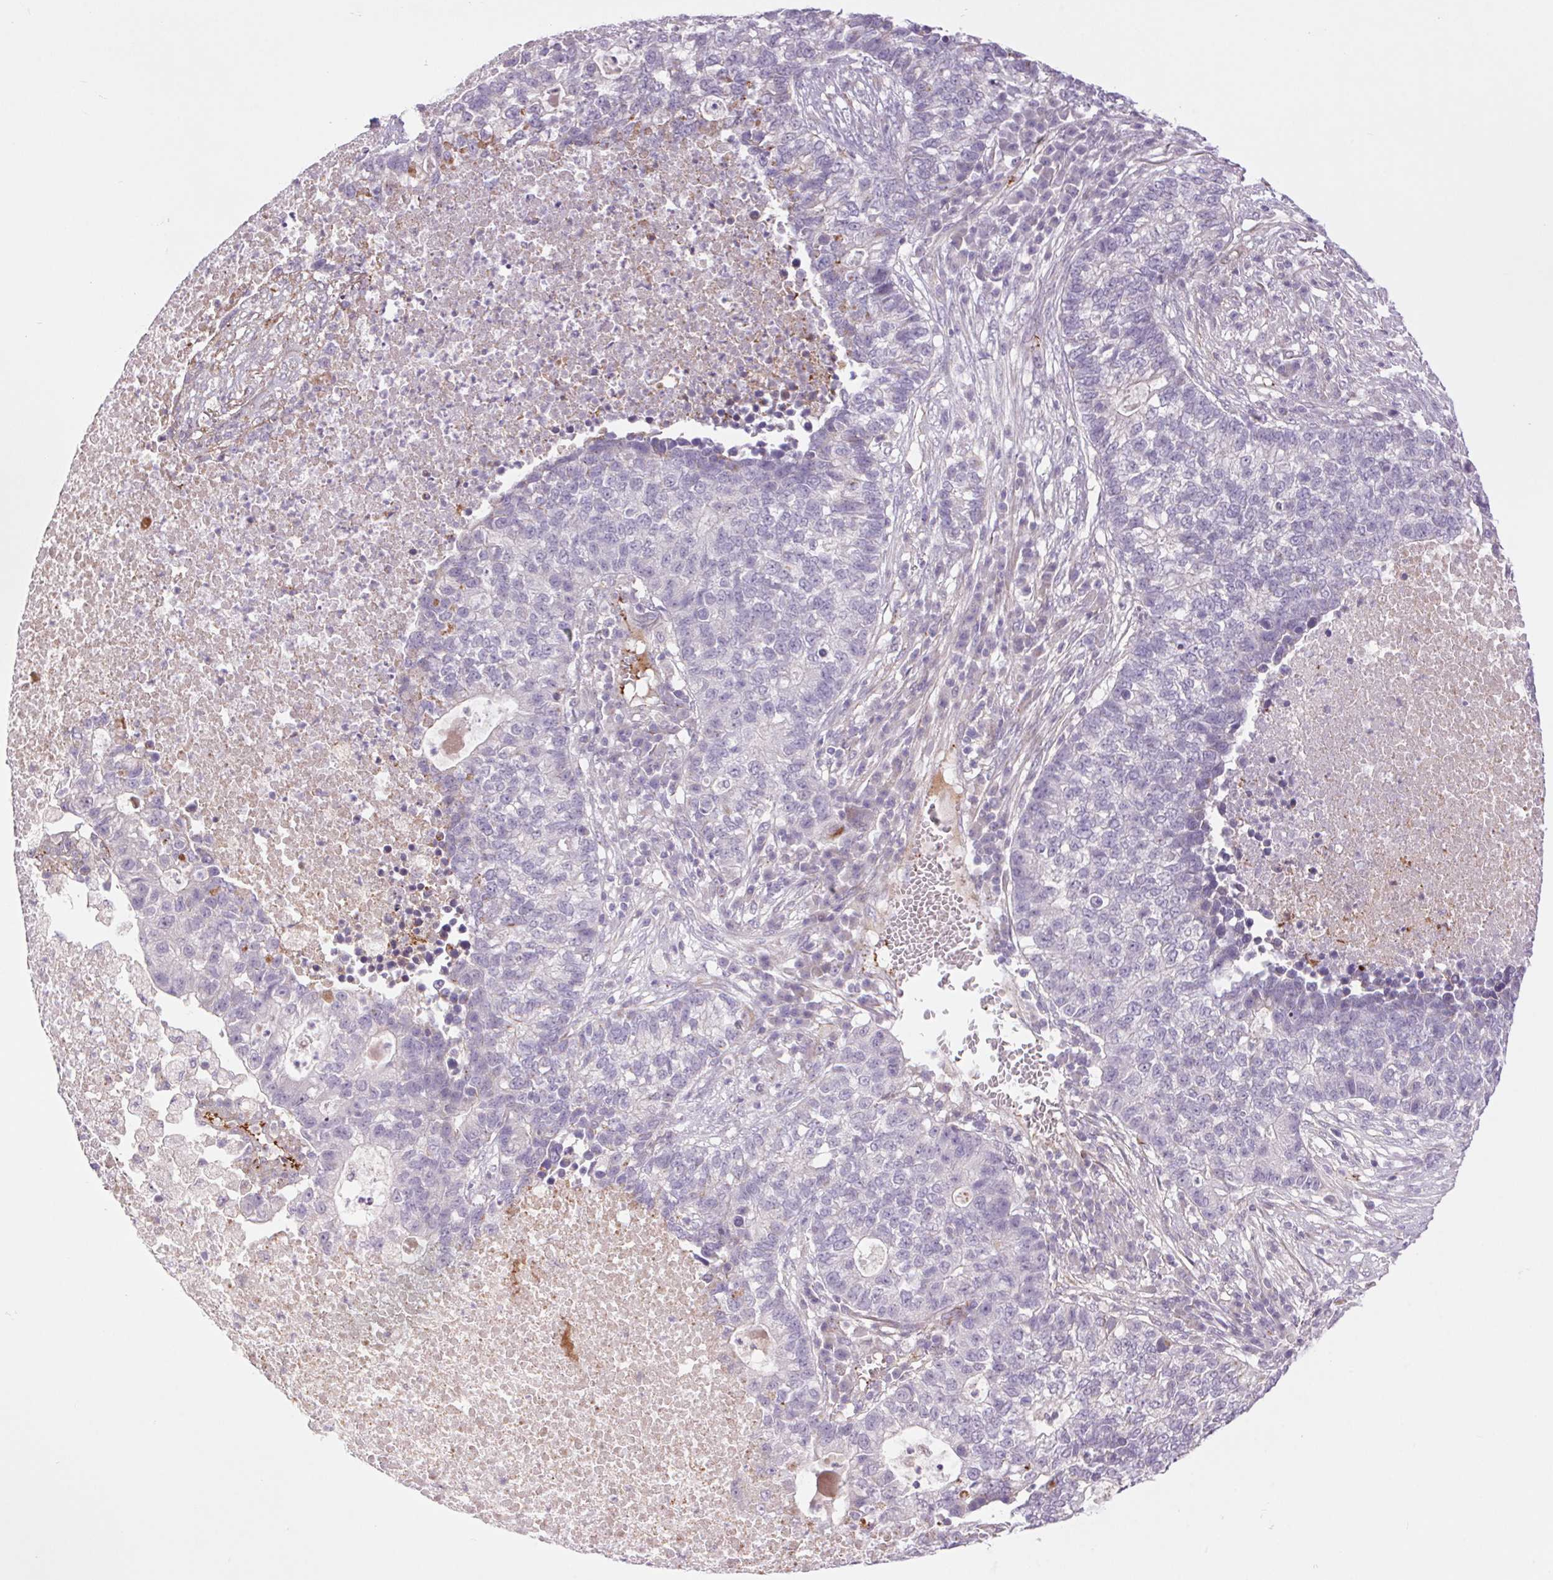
{"staining": {"intensity": "negative", "quantity": "none", "location": "none"}, "tissue": "lung cancer", "cell_type": "Tumor cells", "image_type": "cancer", "snomed": [{"axis": "morphology", "description": "Adenocarcinoma, NOS"}, {"axis": "topography", "description": "Lung"}], "caption": "An image of human lung cancer is negative for staining in tumor cells. (DAB (3,3'-diaminobenzidine) immunohistochemistry, high magnification).", "gene": "MS4A13", "patient": {"sex": "male", "age": 57}}